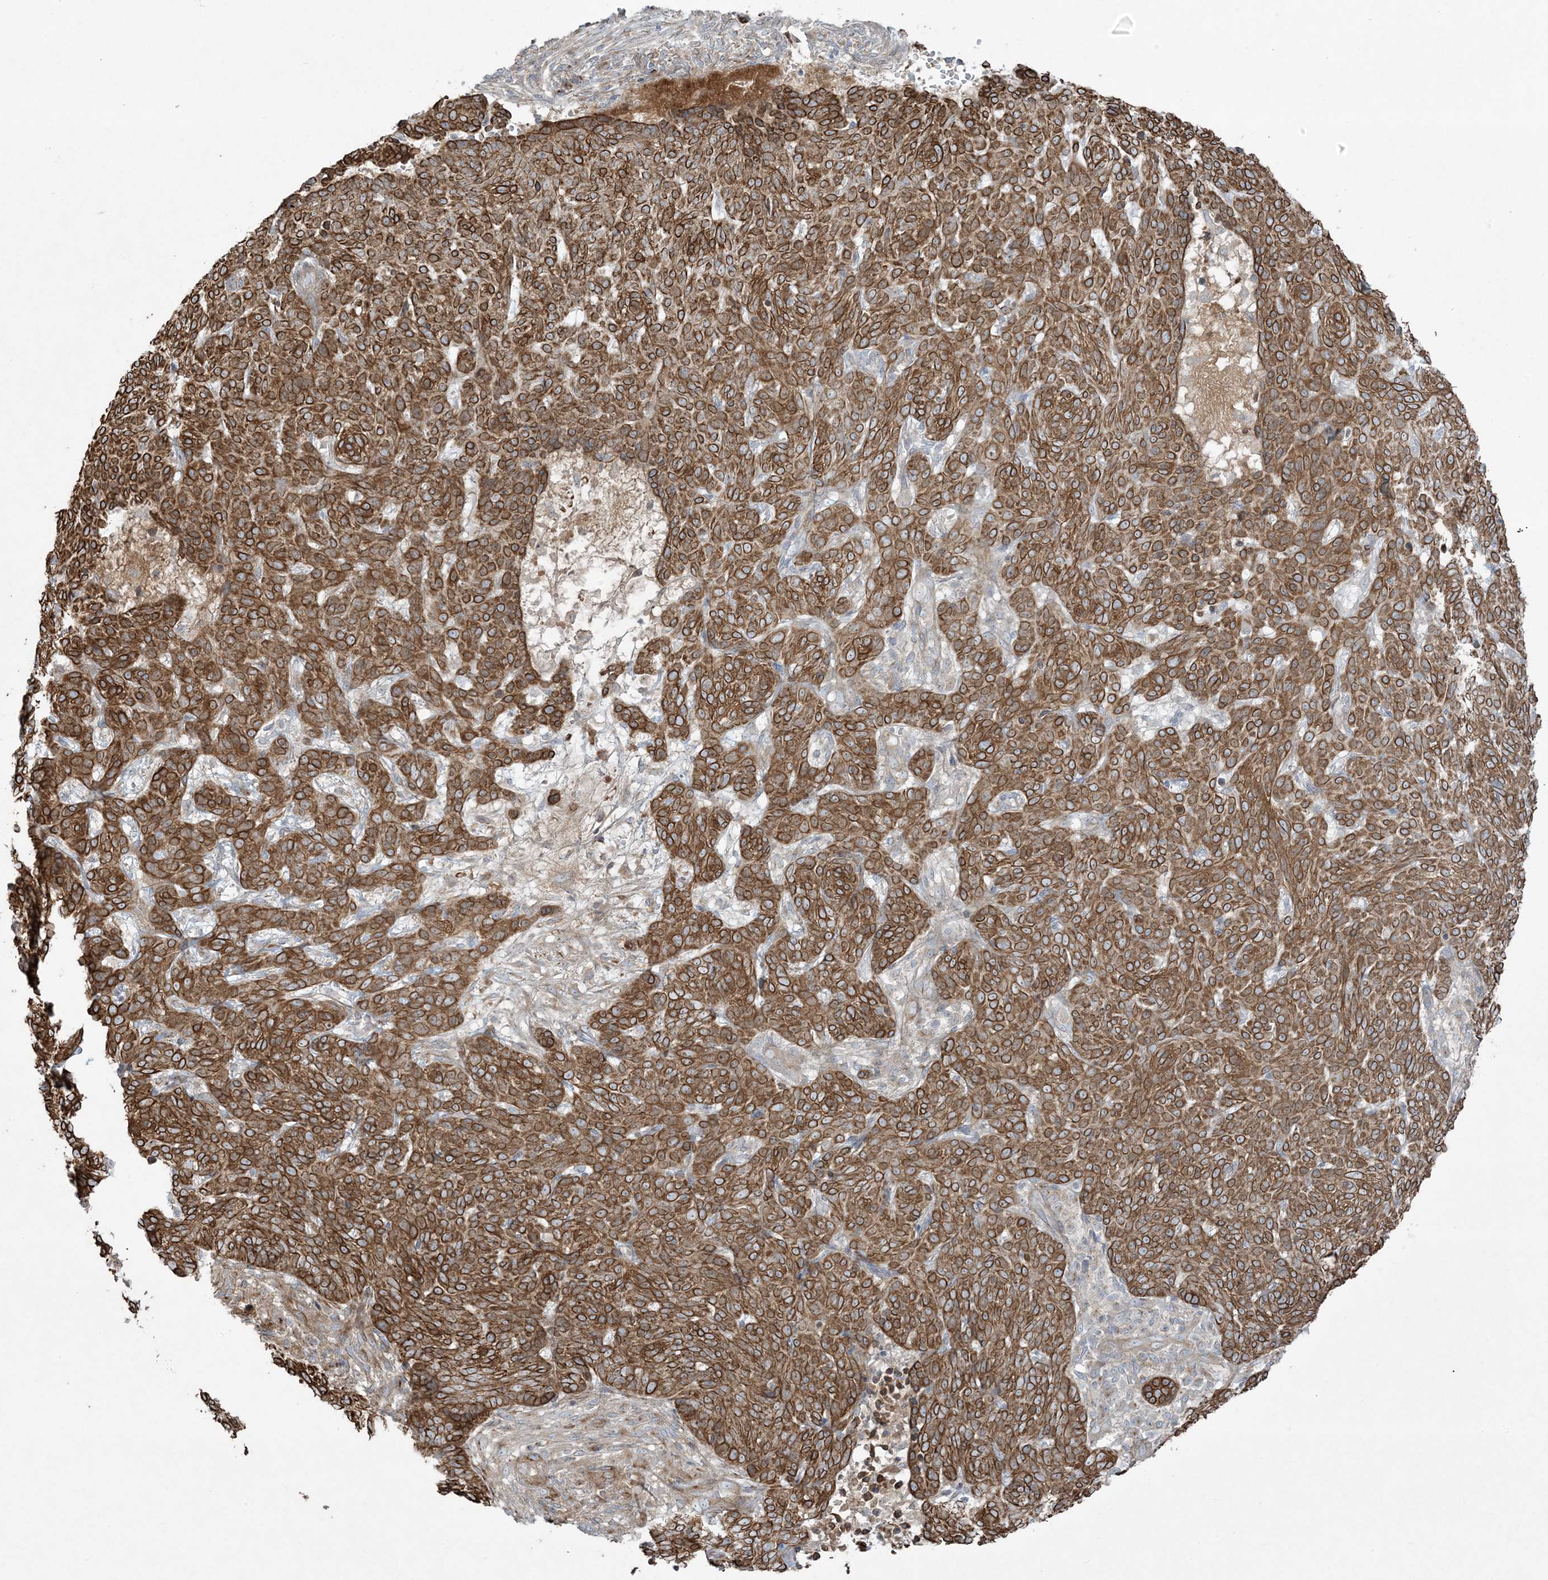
{"staining": {"intensity": "strong", "quantity": ">75%", "location": "cytoplasmic/membranous"}, "tissue": "skin cancer", "cell_type": "Tumor cells", "image_type": "cancer", "snomed": [{"axis": "morphology", "description": "Basal cell carcinoma"}, {"axis": "topography", "description": "Skin"}], "caption": "Protein staining by immunohistochemistry (IHC) demonstrates strong cytoplasmic/membranous expression in approximately >75% of tumor cells in basal cell carcinoma (skin).", "gene": "PIK3R4", "patient": {"sex": "male", "age": 85}}